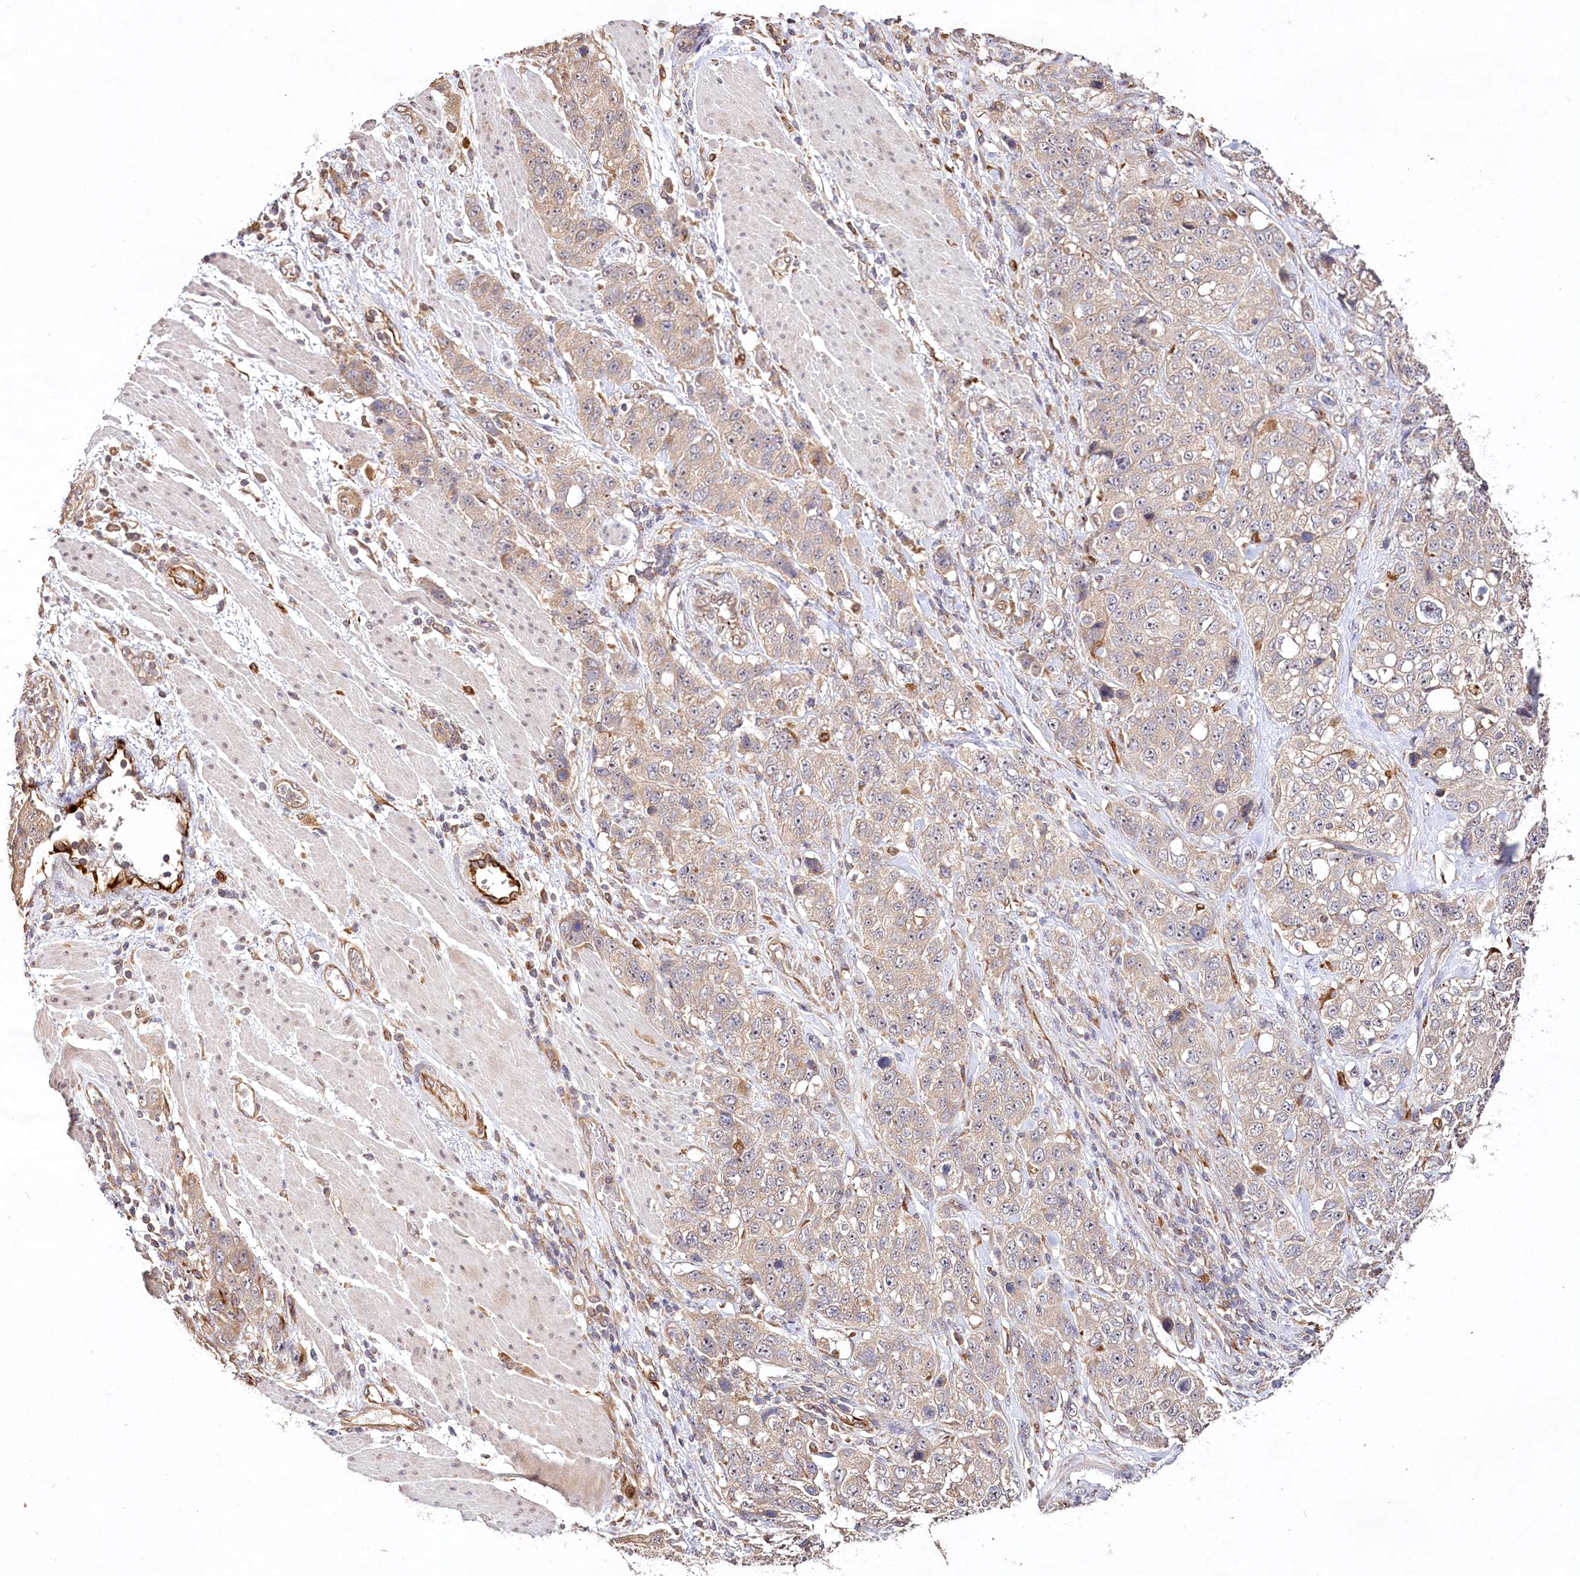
{"staining": {"intensity": "weak", "quantity": "25%-75%", "location": "cytoplasmic/membranous"}, "tissue": "stomach cancer", "cell_type": "Tumor cells", "image_type": "cancer", "snomed": [{"axis": "morphology", "description": "Adenocarcinoma, NOS"}, {"axis": "topography", "description": "Stomach"}], "caption": "Protein analysis of stomach cancer (adenocarcinoma) tissue reveals weak cytoplasmic/membranous expression in approximately 25%-75% of tumor cells.", "gene": "DMXL1", "patient": {"sex": "male", "age": 48}}